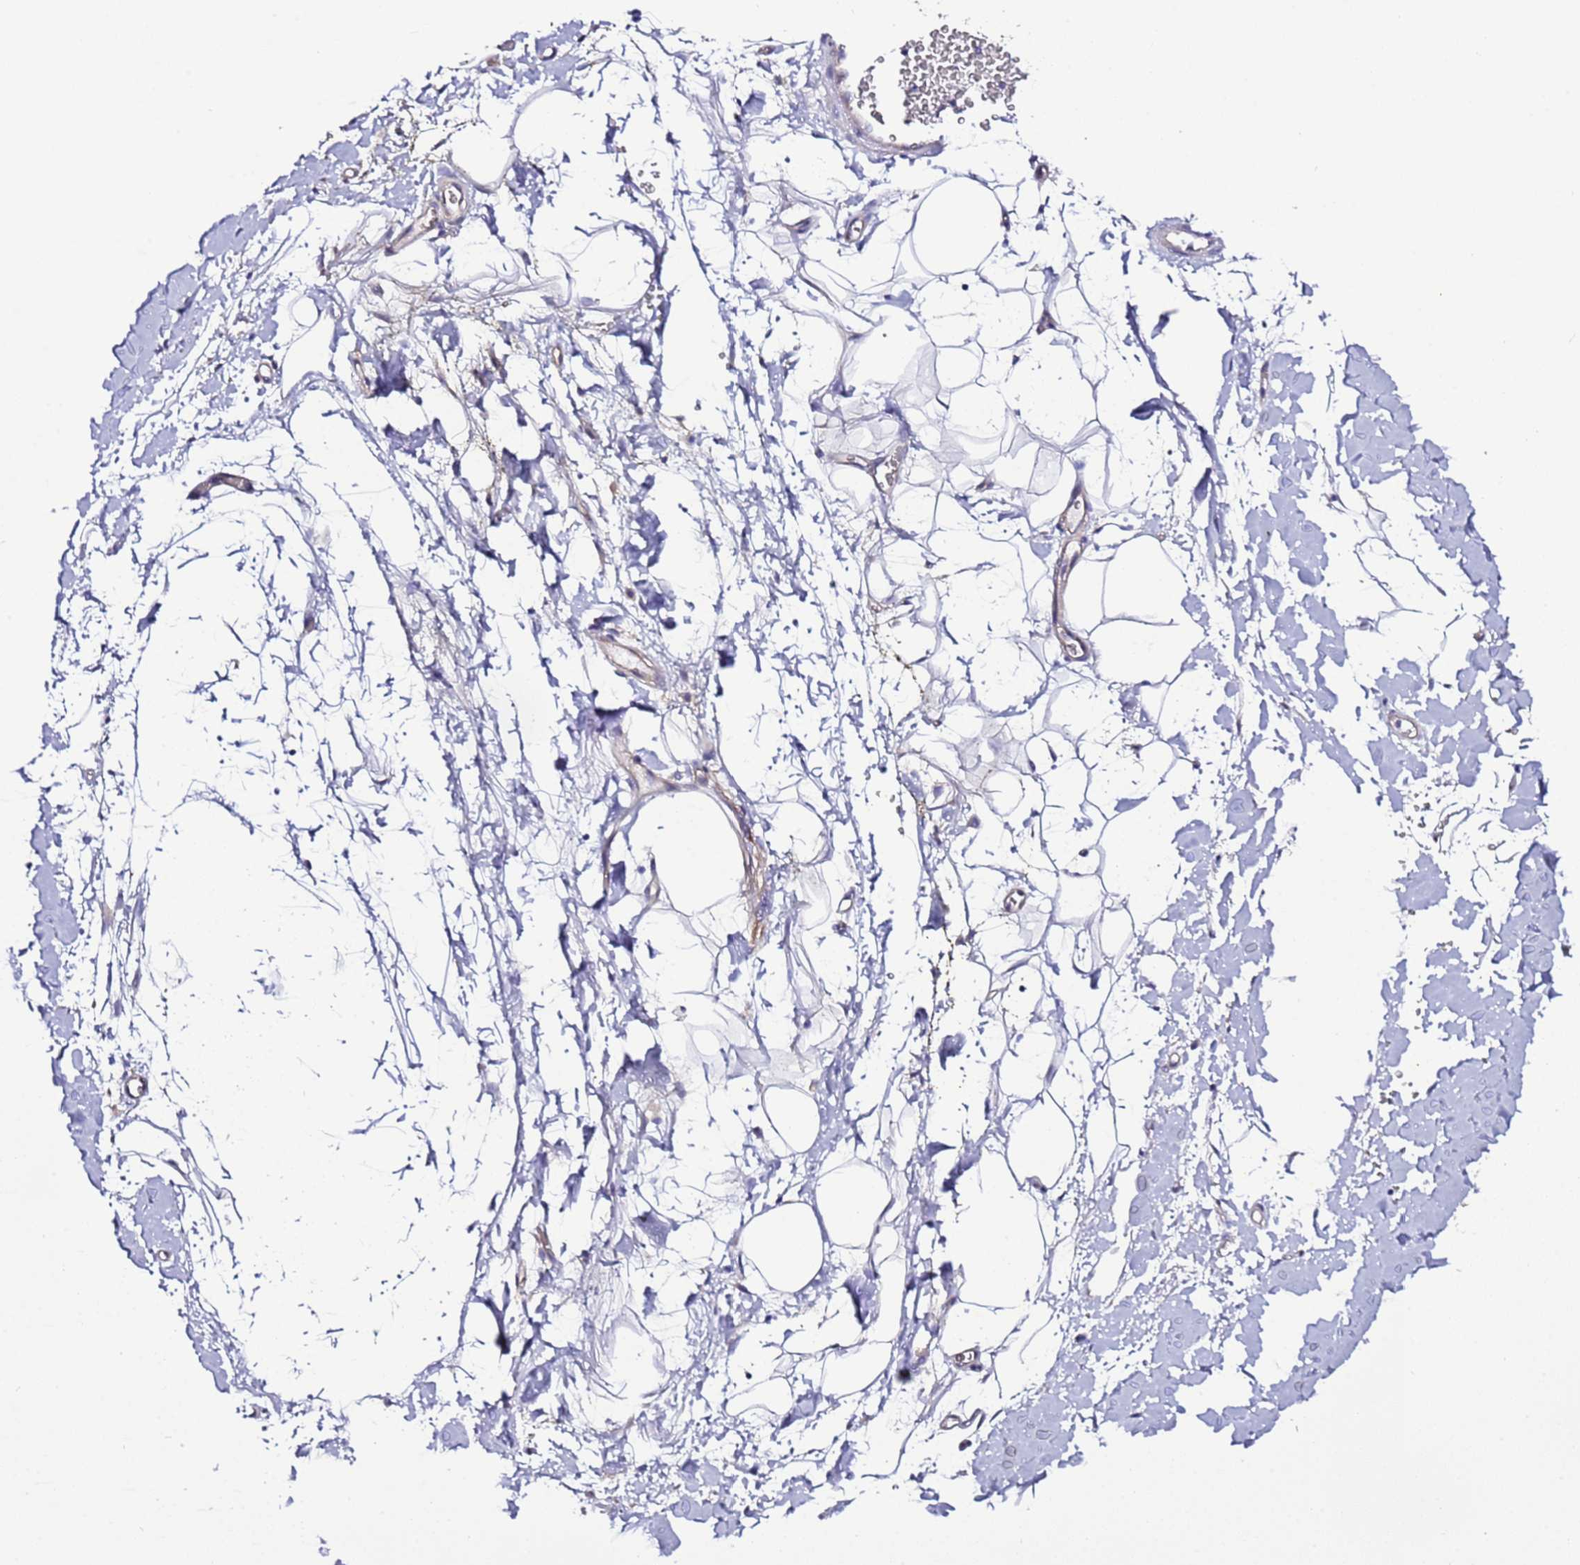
{"staining": {"intensity": "negative", "quantity": "none", "location": "none"}, "tissue": "adipose tissue", "cell_type": "Adipocytes", "image_type": "normal", "snomed": [{"axis": "morphology", "description": "Normal tissue, NOS"}, {"axis": "morphology", "description": "Adenocarcinoma, NOS"}, {"axis": "topography", "description": "Pancreas"}, {"axis": "topography", "description": "Peripheral nerve tissue"}], "caption": "Immunohistochemistry histopathology image of benign adipose tissue: adipose tissue stained with DAB (3,3'-diaminobenzidine) displays no significant protein positivity in adipocytes.", "gene": "SPCS1", "patient": {"sex": "male", "age": 59}}